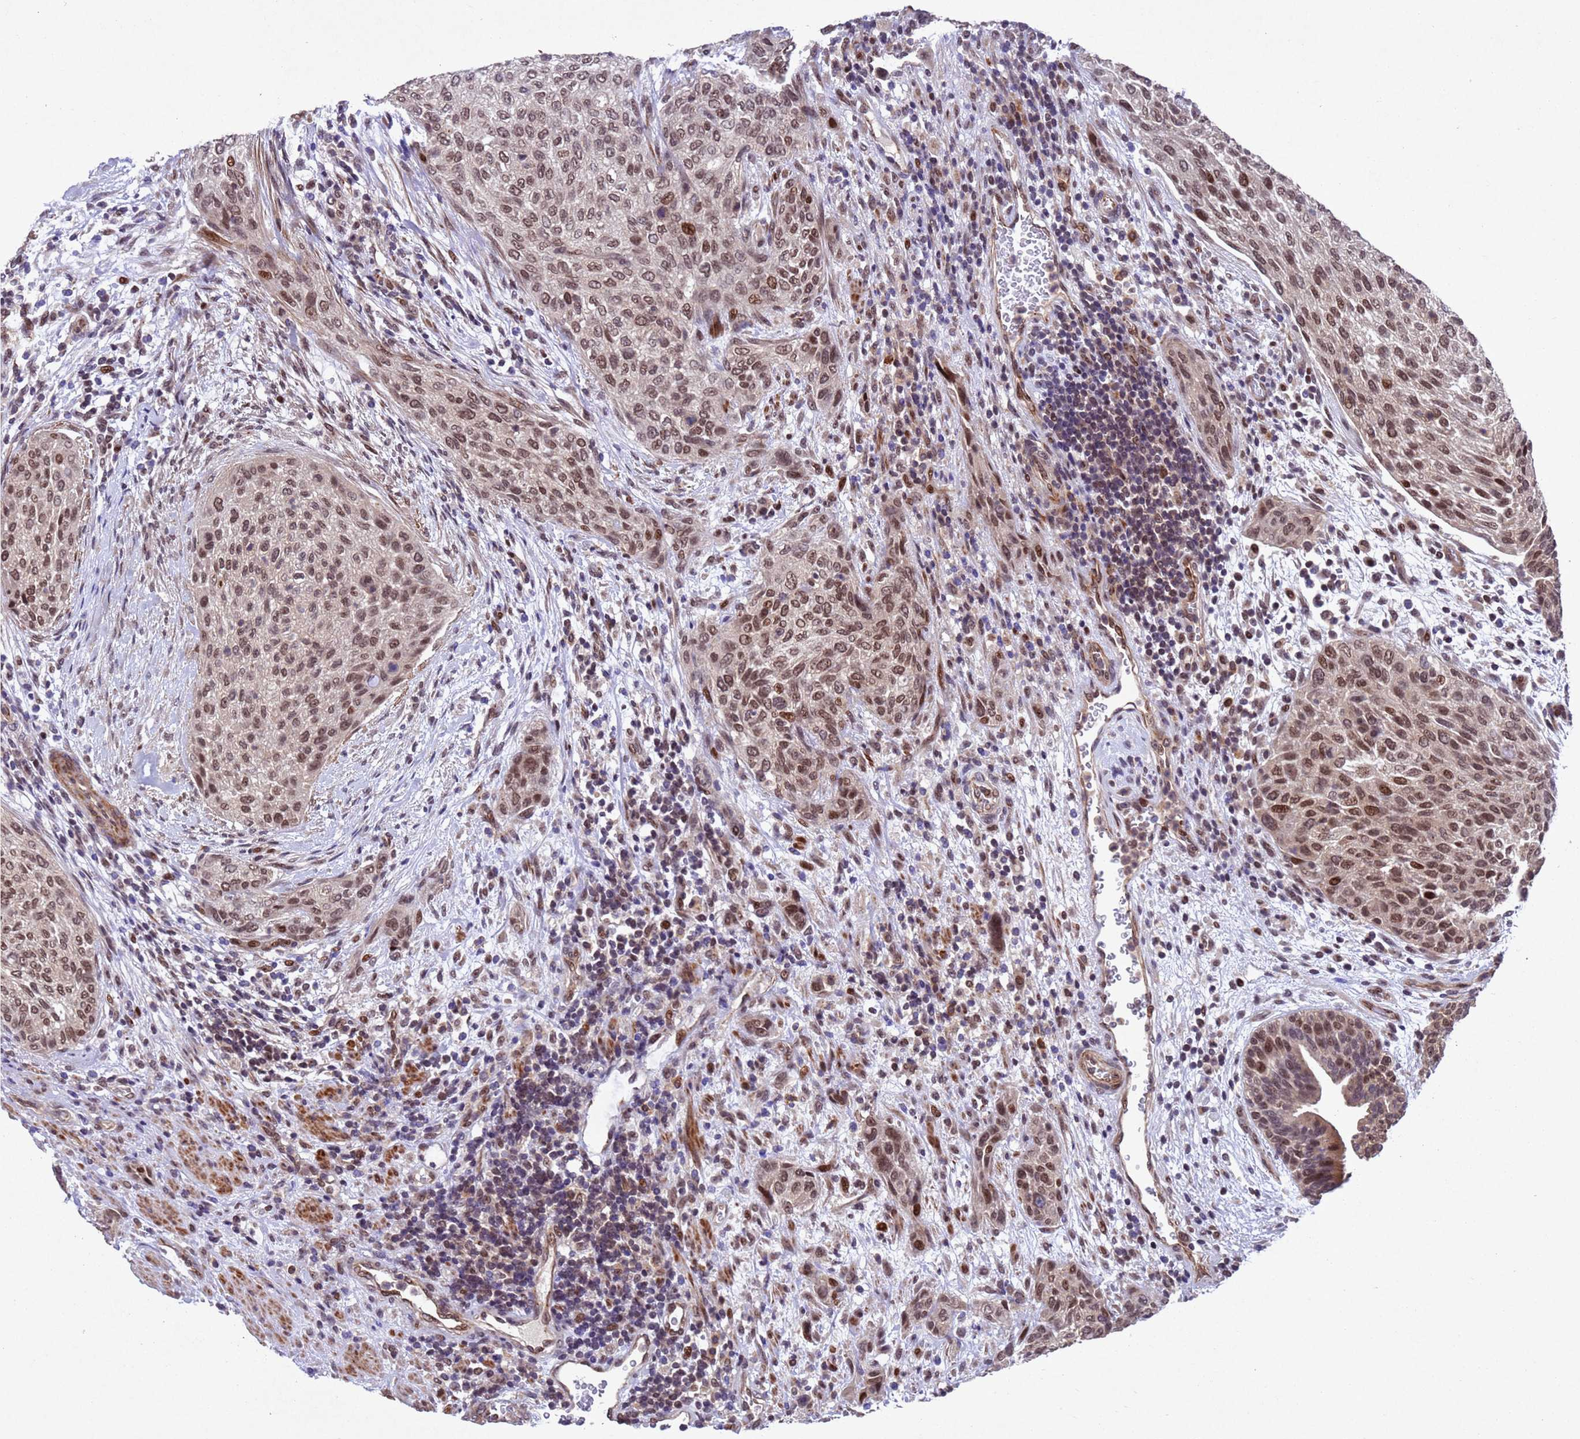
{"staining": {"intensity": "moderate", "quantity": ">75%", "location": "nuclear"}, "tissue": "urothelial cancer", "cell_type": "Tumor cells", "image_type": "cancer", "snomed": [{"axis": "morphology", "description": "Urothelial carcinoma, High grade"}, {"axis": "topography", "description": "Urinary bladder"}], "caption": "Immunohistochemical staining of urothelial carcinoma (high-grade) shows moderate nuclear protein positivity in about >75% of tumor cells.", "gene": "TBK1", "patient": {"sex": "male", "age": 35}}